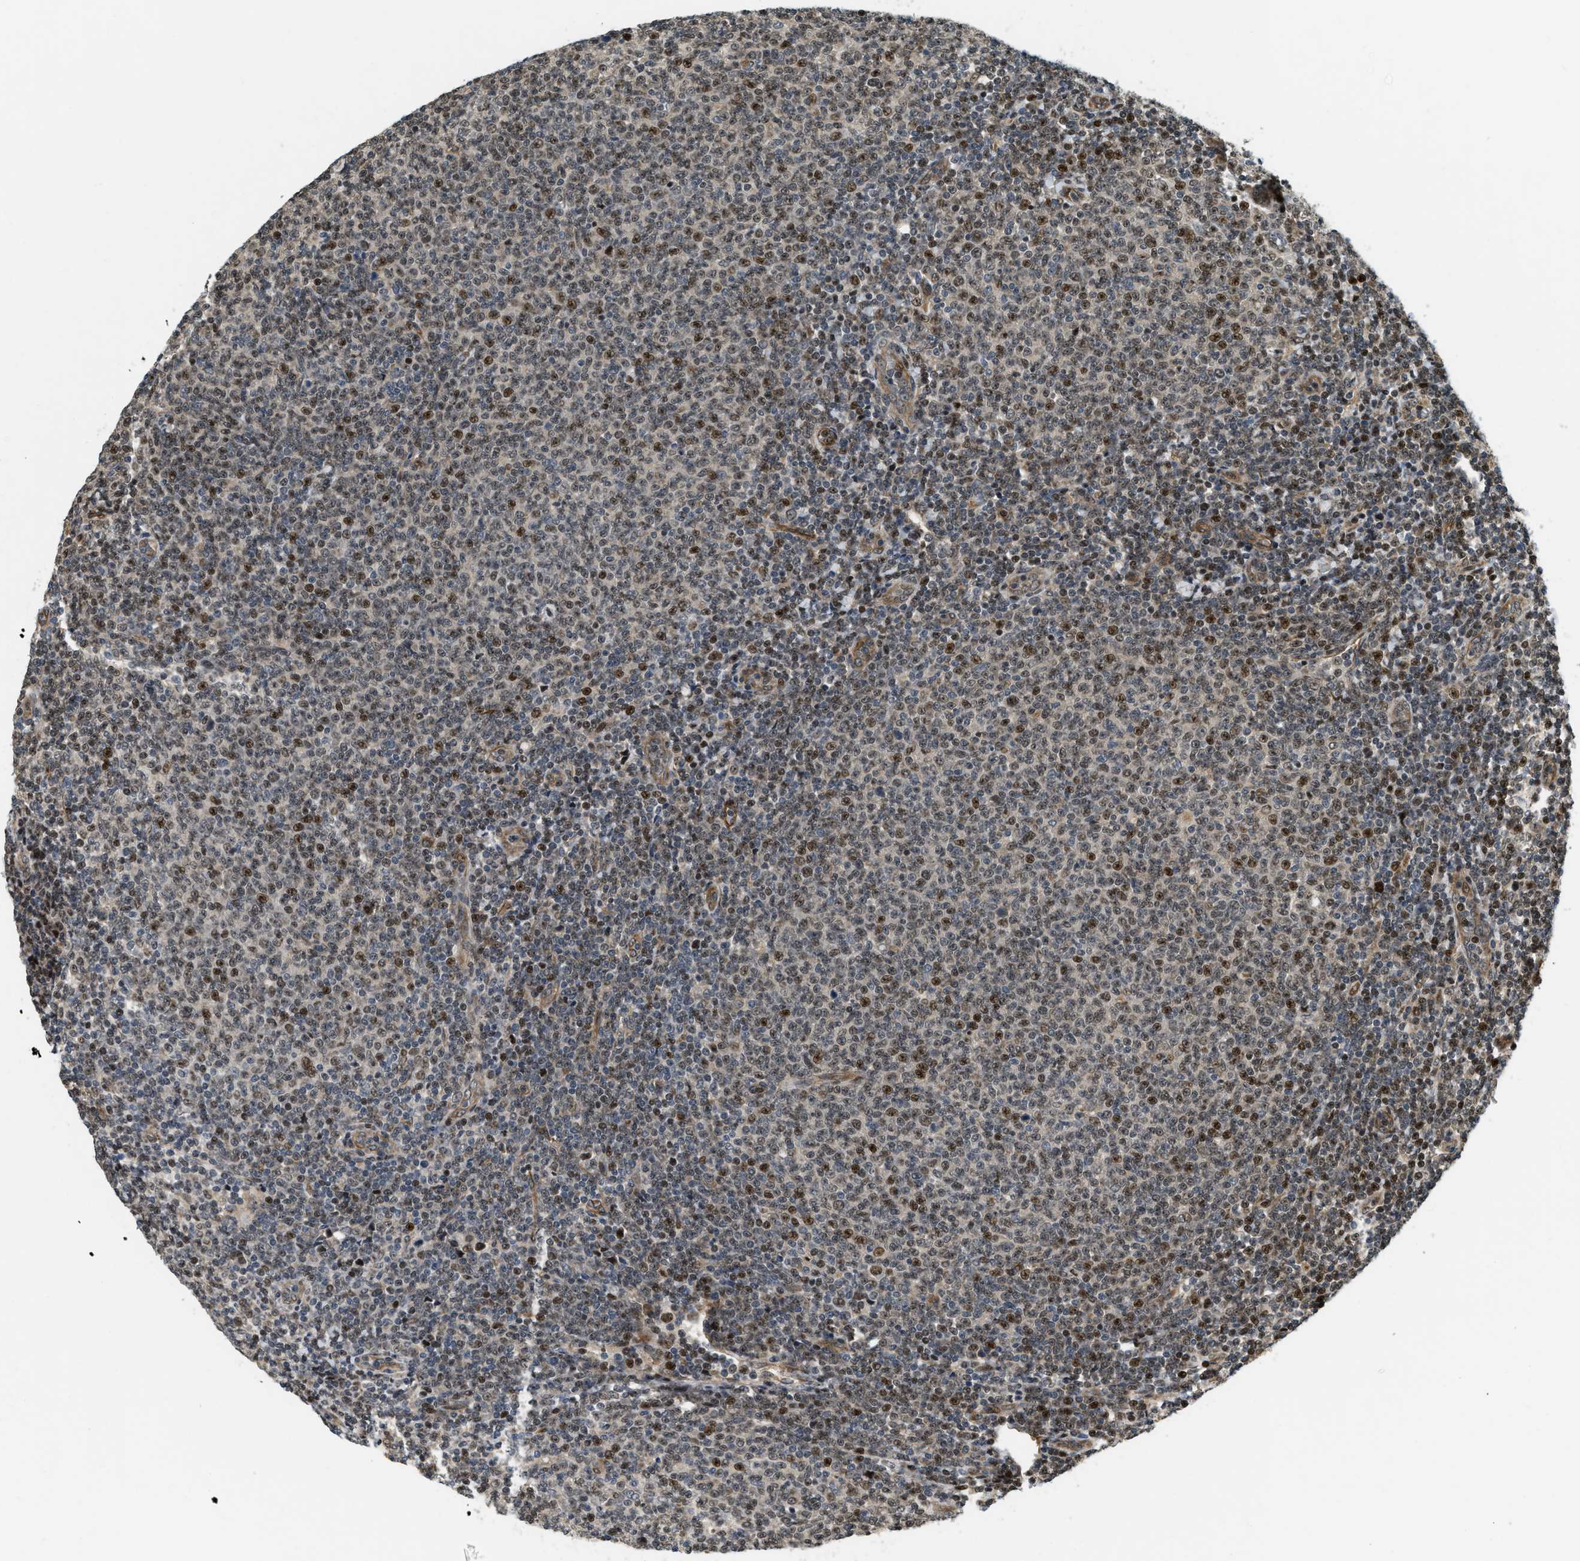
{"staining": {"intensity": "moderate", "quantity": "25%-75%", "location": "nuclear"}, "tissue": "lymphoma", "cell_type": "Tumor cells", "image_type": "cancer", "snomed": [{"axis": "morphology", "description": "Malignant lymphoma, non-Hodgkin's type, Low grade"}, {"axis": "topography", "description": "Lymph node"}], "caption": "Immunohistochemical staining of malignant lymphoma, non-Hodgkin's type (low-grade) exhibits medium levels of moderate nuclear protein staining in about 25%-75% of tumor cells.", "gene": "LTA4H", "patient": {"sex": "male", "age": 66}}